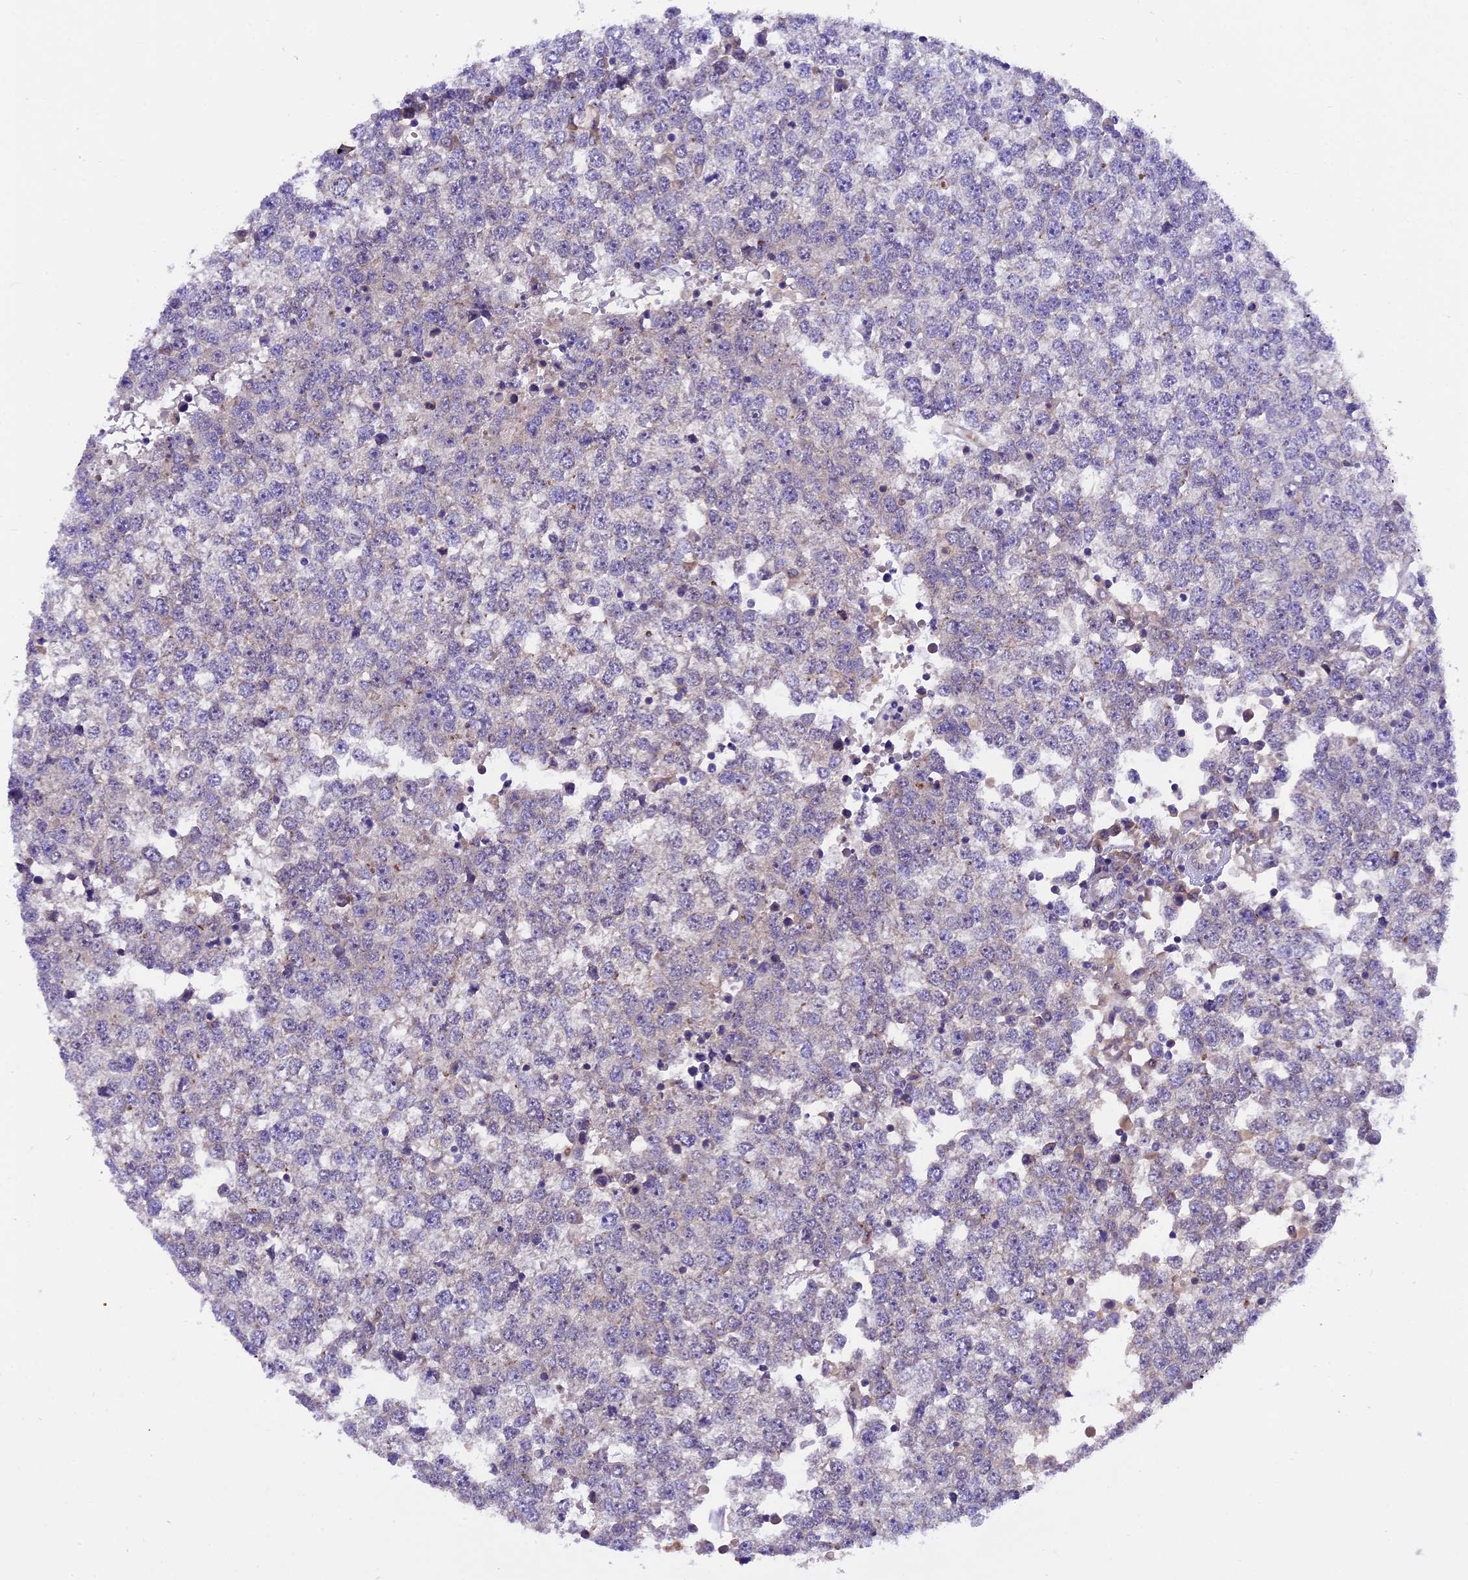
{"staining": {"intensity": "negative", "quantity": "none", "location": "none"}, "tissue": "testis cancer", "cell_type": "Tumor cells", "image_type": "cancer", "snomed": [{"axis": "morphology", "description": "Seminoma, NOS"}, {"axis": "topography", "description": "Testis"}], "caption": "A micrograph of human seminoma (testis) is negative for staining in tumor cells.", "gene": "CCDC32", "patient": {"sex": "male", "age": 65}}